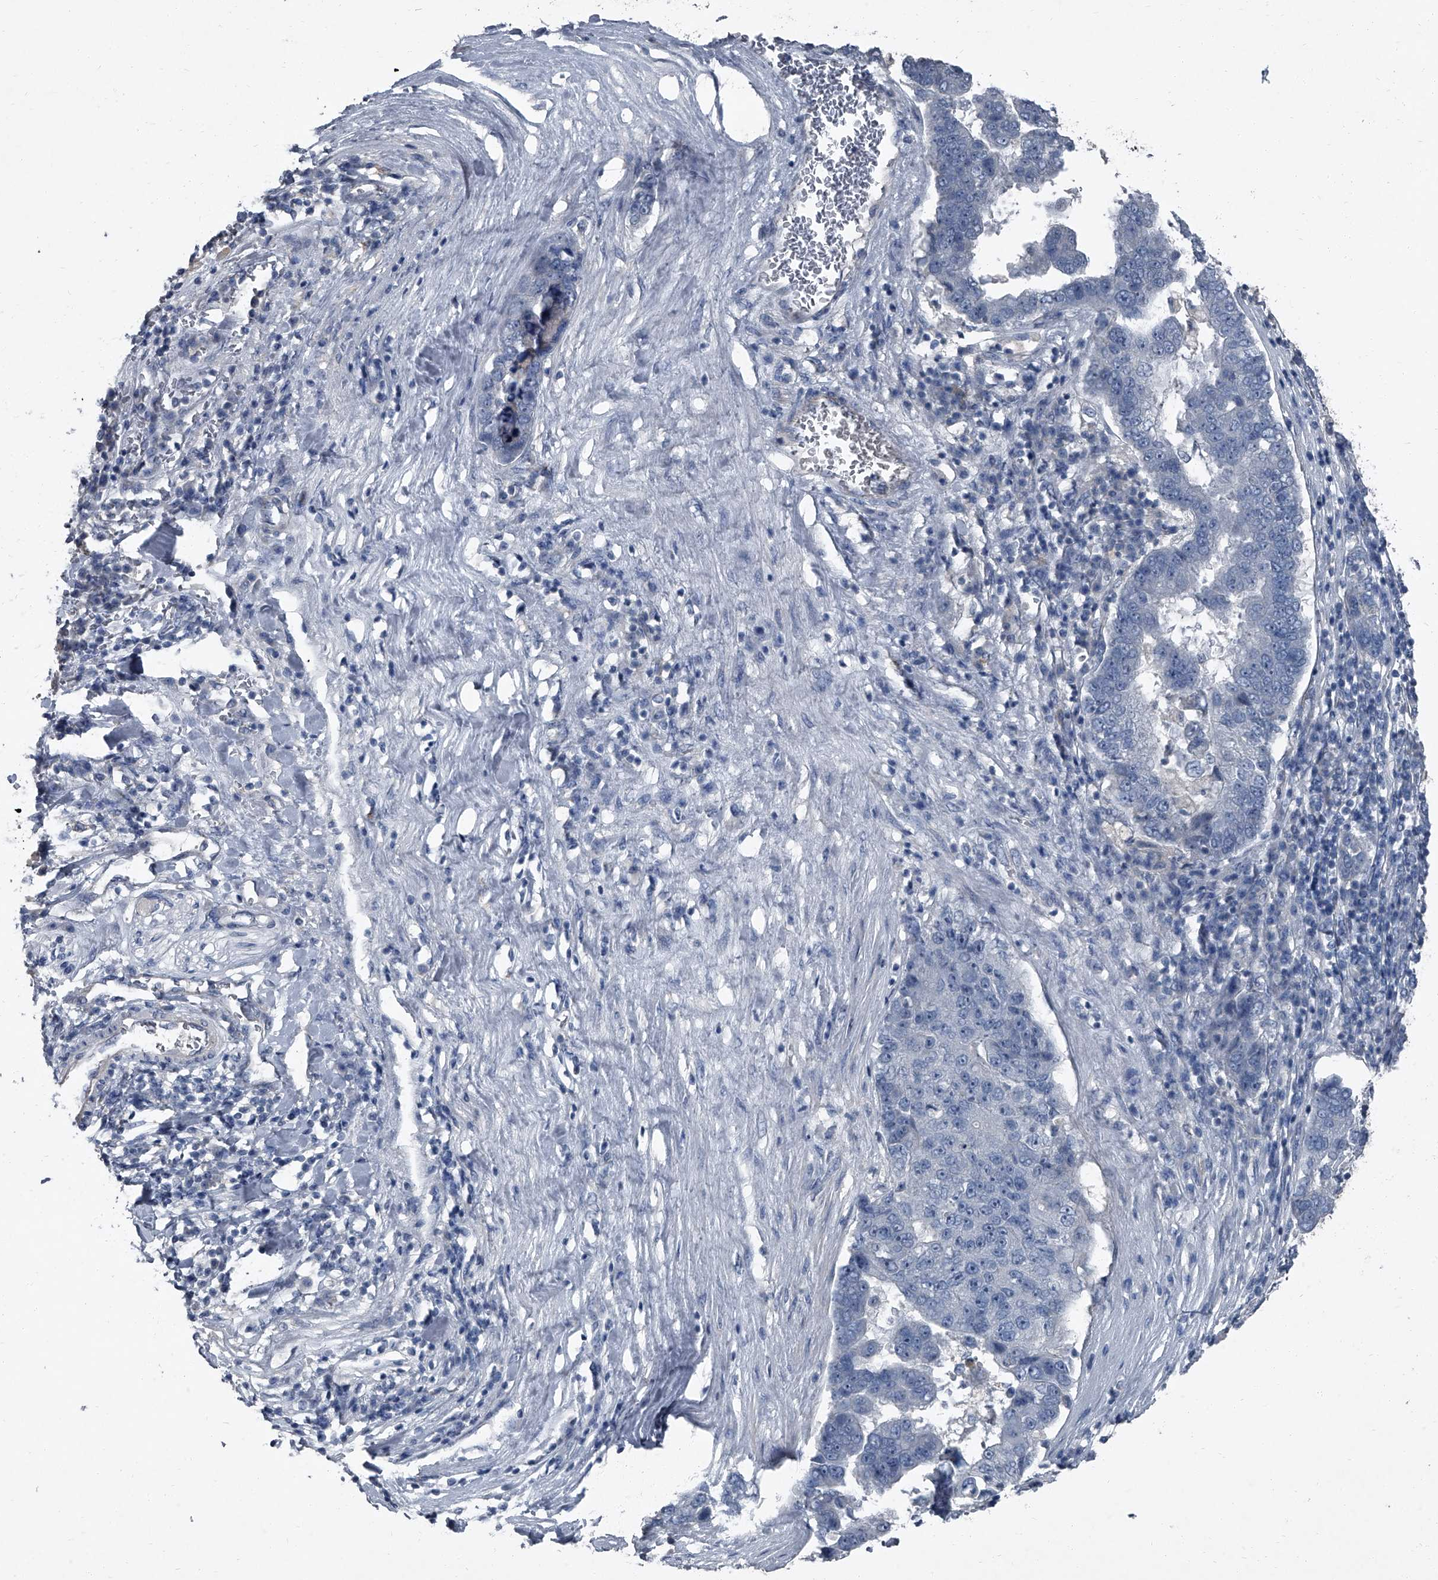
{"staining": {"intensity": "negative", "quantity": "none", "location": "none"}, "tissue": "pancreatic cancer", "cell_type": "Tumor cells", "image_type": "cancer", "snomed": [{"axis": "morphology", "description": "Adenocarcinoma, NOS"}, {"axis": "topography", "description": "Pancreas"}], "caption": "Human pancreatic cancer (adenocarcinoma) stained for a protein using immunohistochemistry (IHC) shows no staining in tumor cells.", "gene": "HEPHL1", "patient": {"sex": "female", "age": 61}}